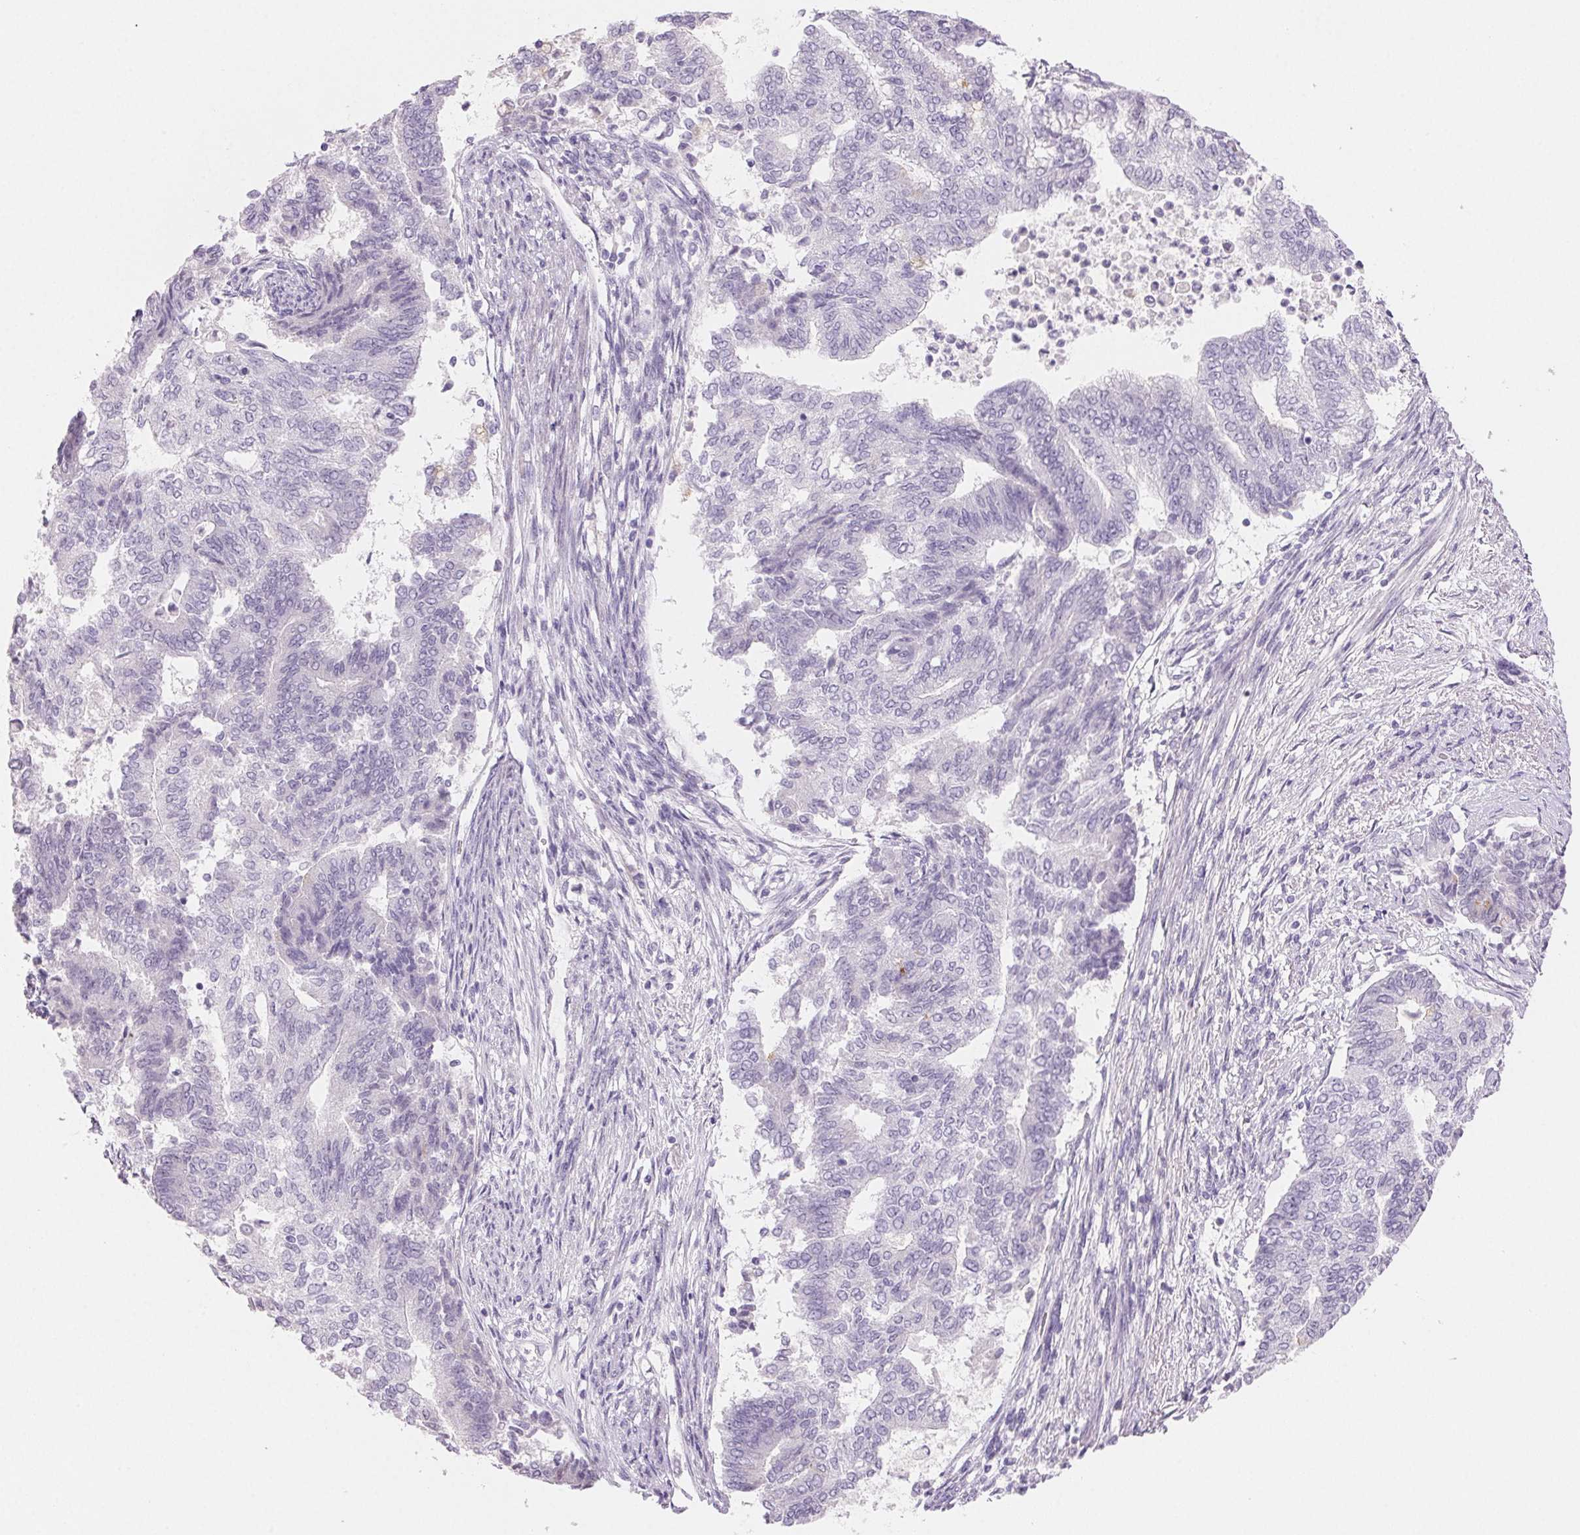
{"staining": {"intensity": "negative", "quantity": "none", "location": "none"}, "tissue": "endometrial cancer", "cell_type": "Tumor cells", "image_type": "cancer", "snomed": [{"axis": "morphology", "description": "Adenocarcinoma, NOS"}, {"axis": "topography", "description": "Endometrium"}], "caption": "An immunohistochemistry micrograph of adenocarcinoma (endometrial) is shown. There is no staining in tumor cells of adenocarcinoma (endometrial). (DAB (3,3'-diaminobenzidine) IHC visualized using brightfield microscopy, high magnification).", "gene": "BPIFB2", "patient": {"sex": "female", "age": 65}}